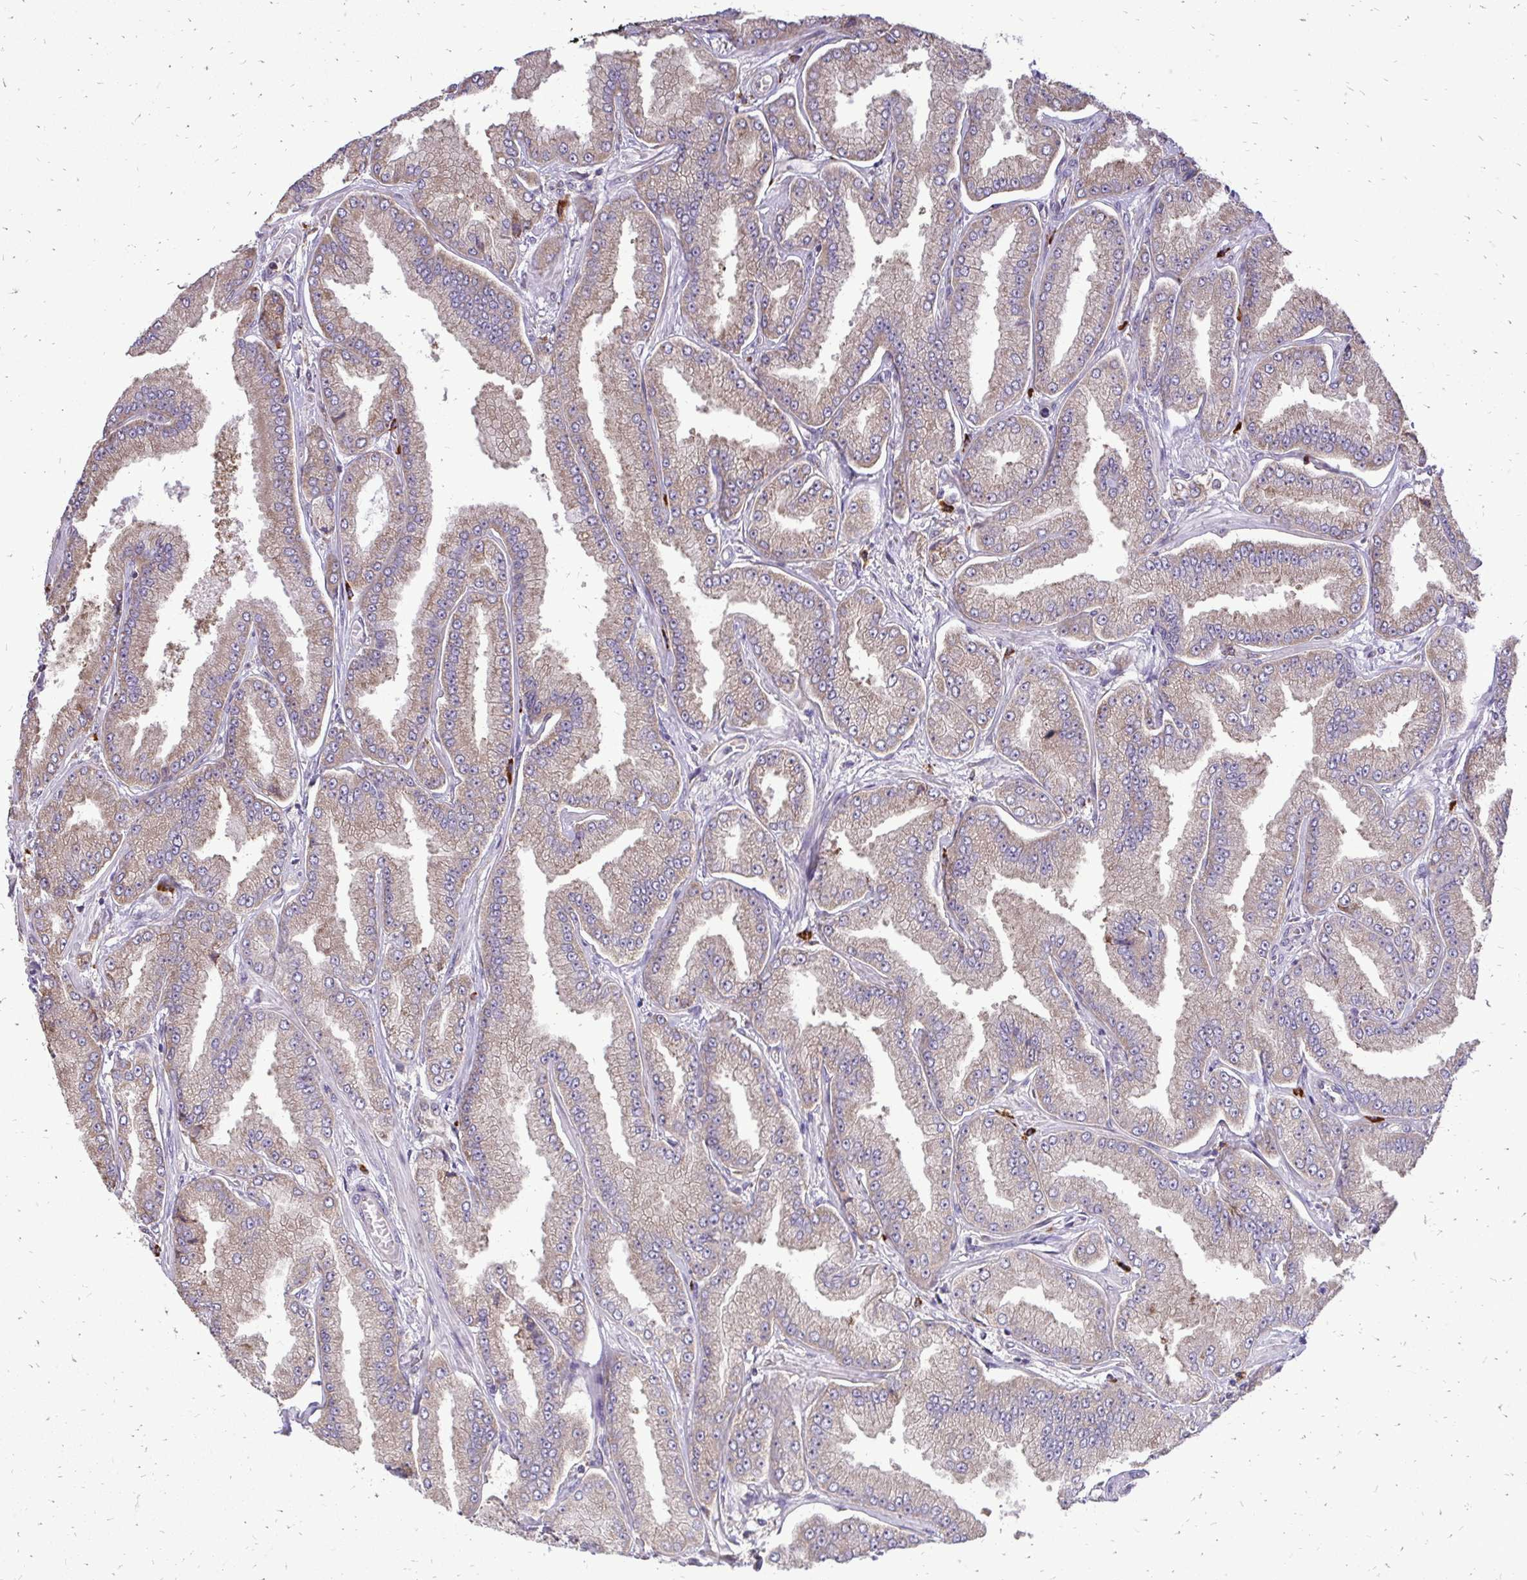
{"staining": {"intensity": "weak", "quantity": "25%-75%", "location": "cytoplasmic/membranous"}, "tissue": "prostate cancer", "cell_type": "Tumor cells", "image_type": "cancer", "snomed": [{"axis": "morphology", "description": "Adenocarcinoma, Low grade"}, {"axis": "topography", "description": "Prostate"}], "caption": "Adenocarcinoma (low-grade) (prostate) was stained to show a protein in brown. There is low levels of weak cytoplasmic/membranous staining in about 25%-75% of tumor cells. (IHC, brightfield microscopy, high magnification).", "gene": "RPS3", "patient": {"sex": "male", "age": 55}}